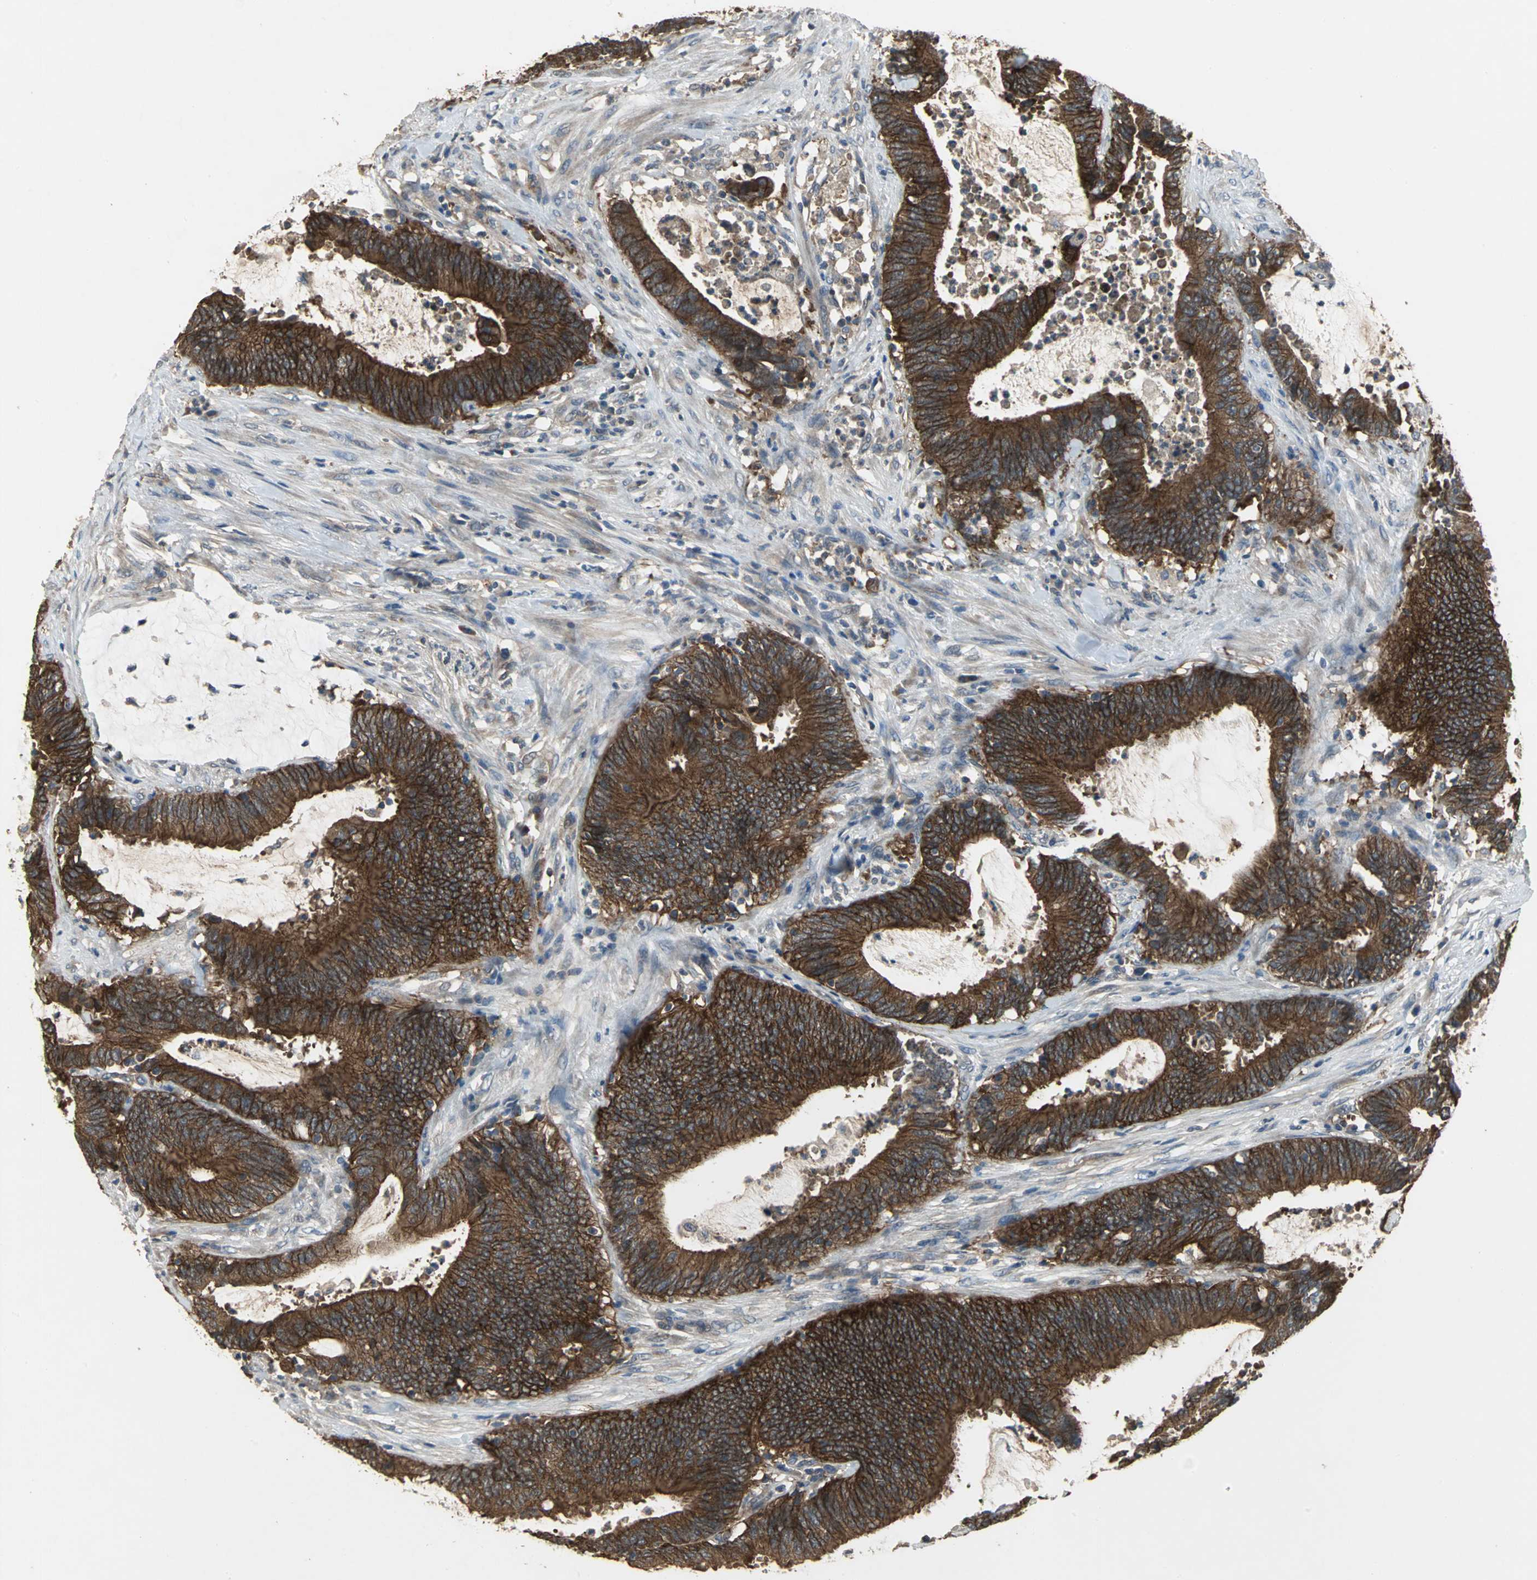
{"staining": {"intensity": "strong", "quantity": ">75%", "location": "cytoplasmic/membranous"}, "tissue": "colorectal cancer", "cell_type": "Tumor cells", "image_type": "cancer", "snomed": [{"axis": "morphology", "description": "Adenocarcinoma, NOS"}, {"axis": "topography", "description": "Rectum"}], "caption": "Brown immunohistochemical staining in human colorectal adenocarcinoma shows strong cytoplasmic/membranous staining in about >75% of tumor cells. Nuclei are stained in blue.", "gene": "MET", "patient": {"sex": "female", "age": 66}}